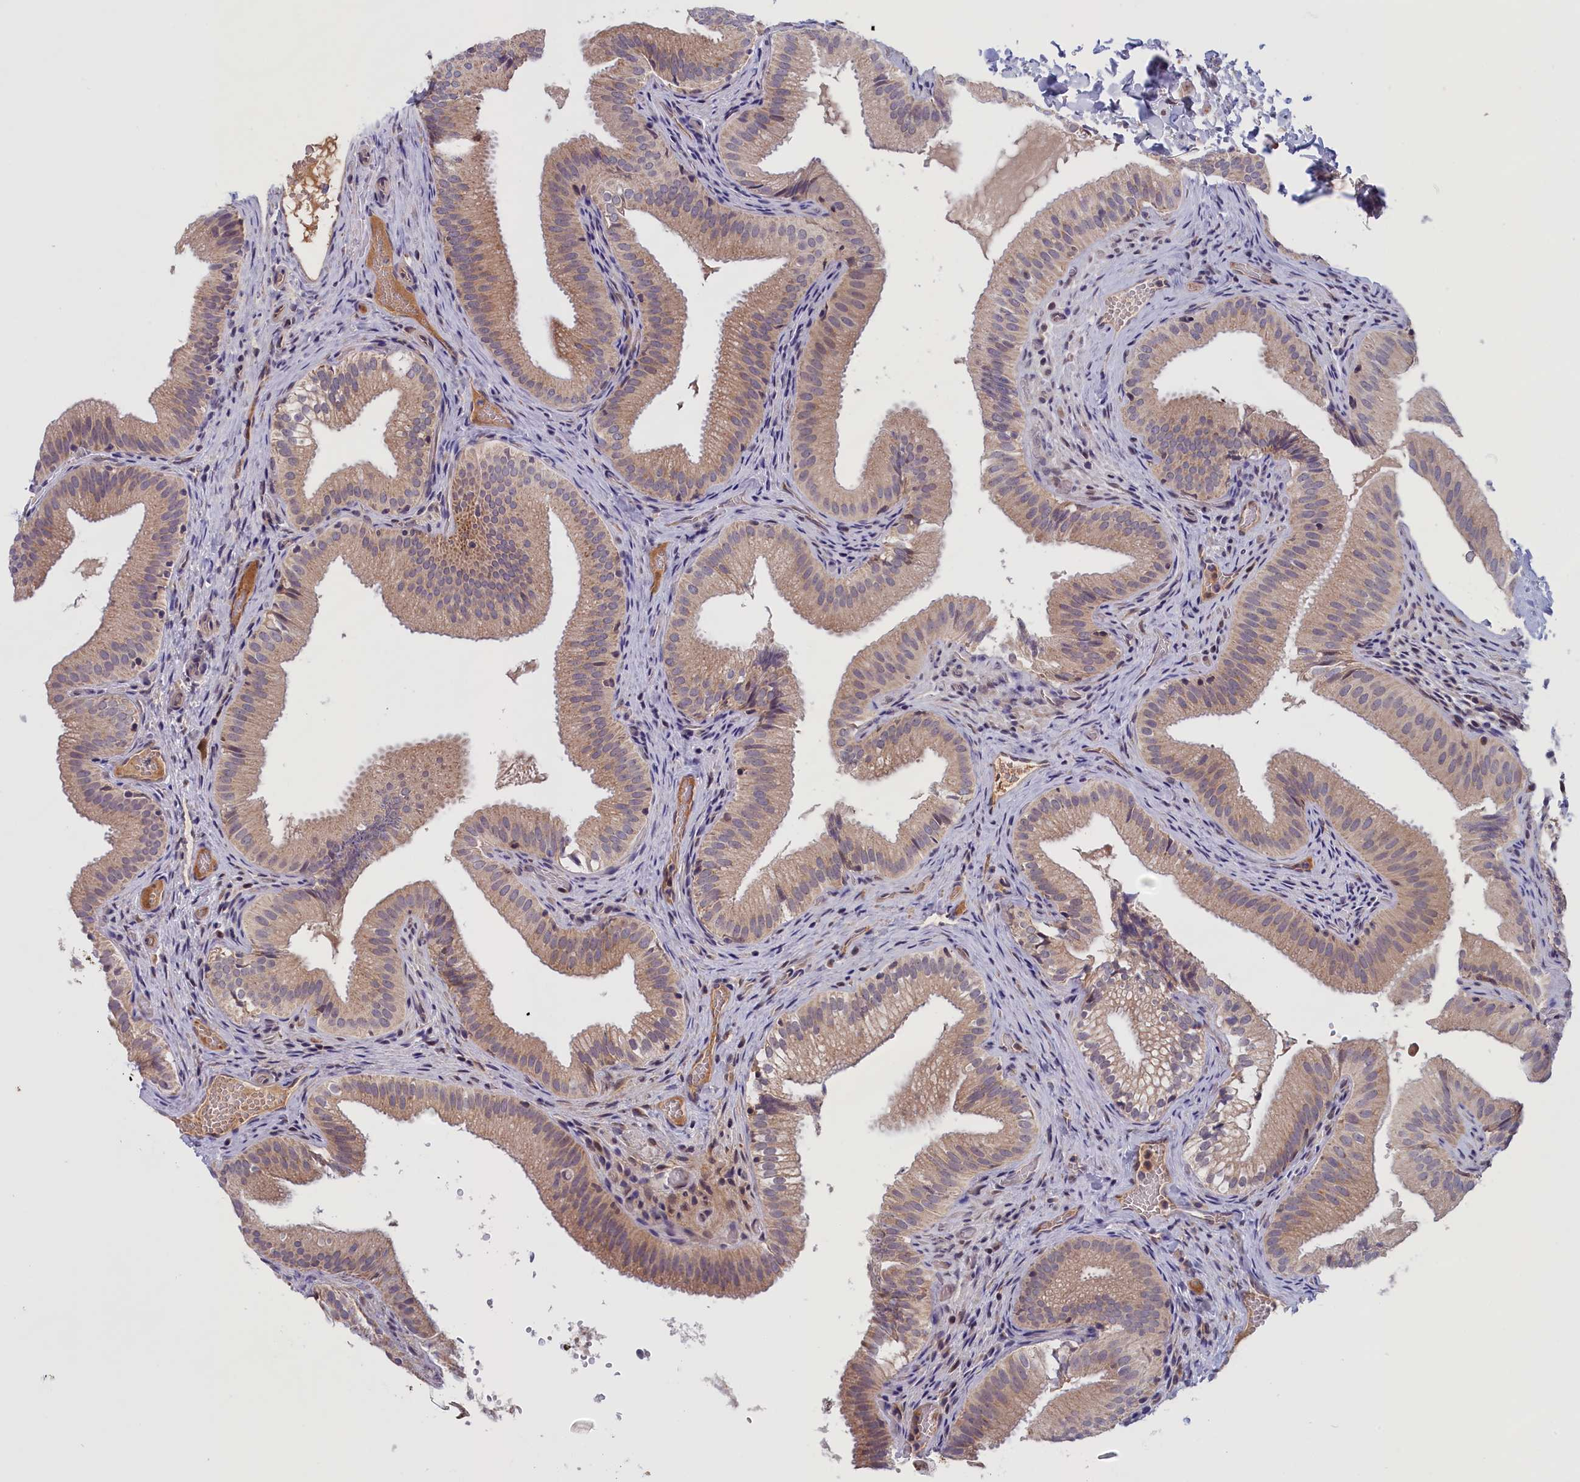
{"staining": {"intensity": "moderate", "quantity": "25%-75%", "location": "cytoplasmic/membranous"}, "tissue": "gallbladder", "cell_type": "Glandular cells", "image_type": "normal", "snomed": [{"axis": "morphology", "description": "Normal tissue, NOS"}, {"axis": "topography", "description": "Gallbladder"}], "caption": "DAB immunohistochemical staining of benign human gallbladder displays moderate cytoplasmic/membranous protein staining in approximately 25%-75% of glandular cells. The staining was performed using DAB to visualize the protein expression in brown, while the nuclei were stained in blue with hematoxylin (Magnification: 20x).", "gene": "IGFALS", "patient": {"sex": "female", "age": 30}}